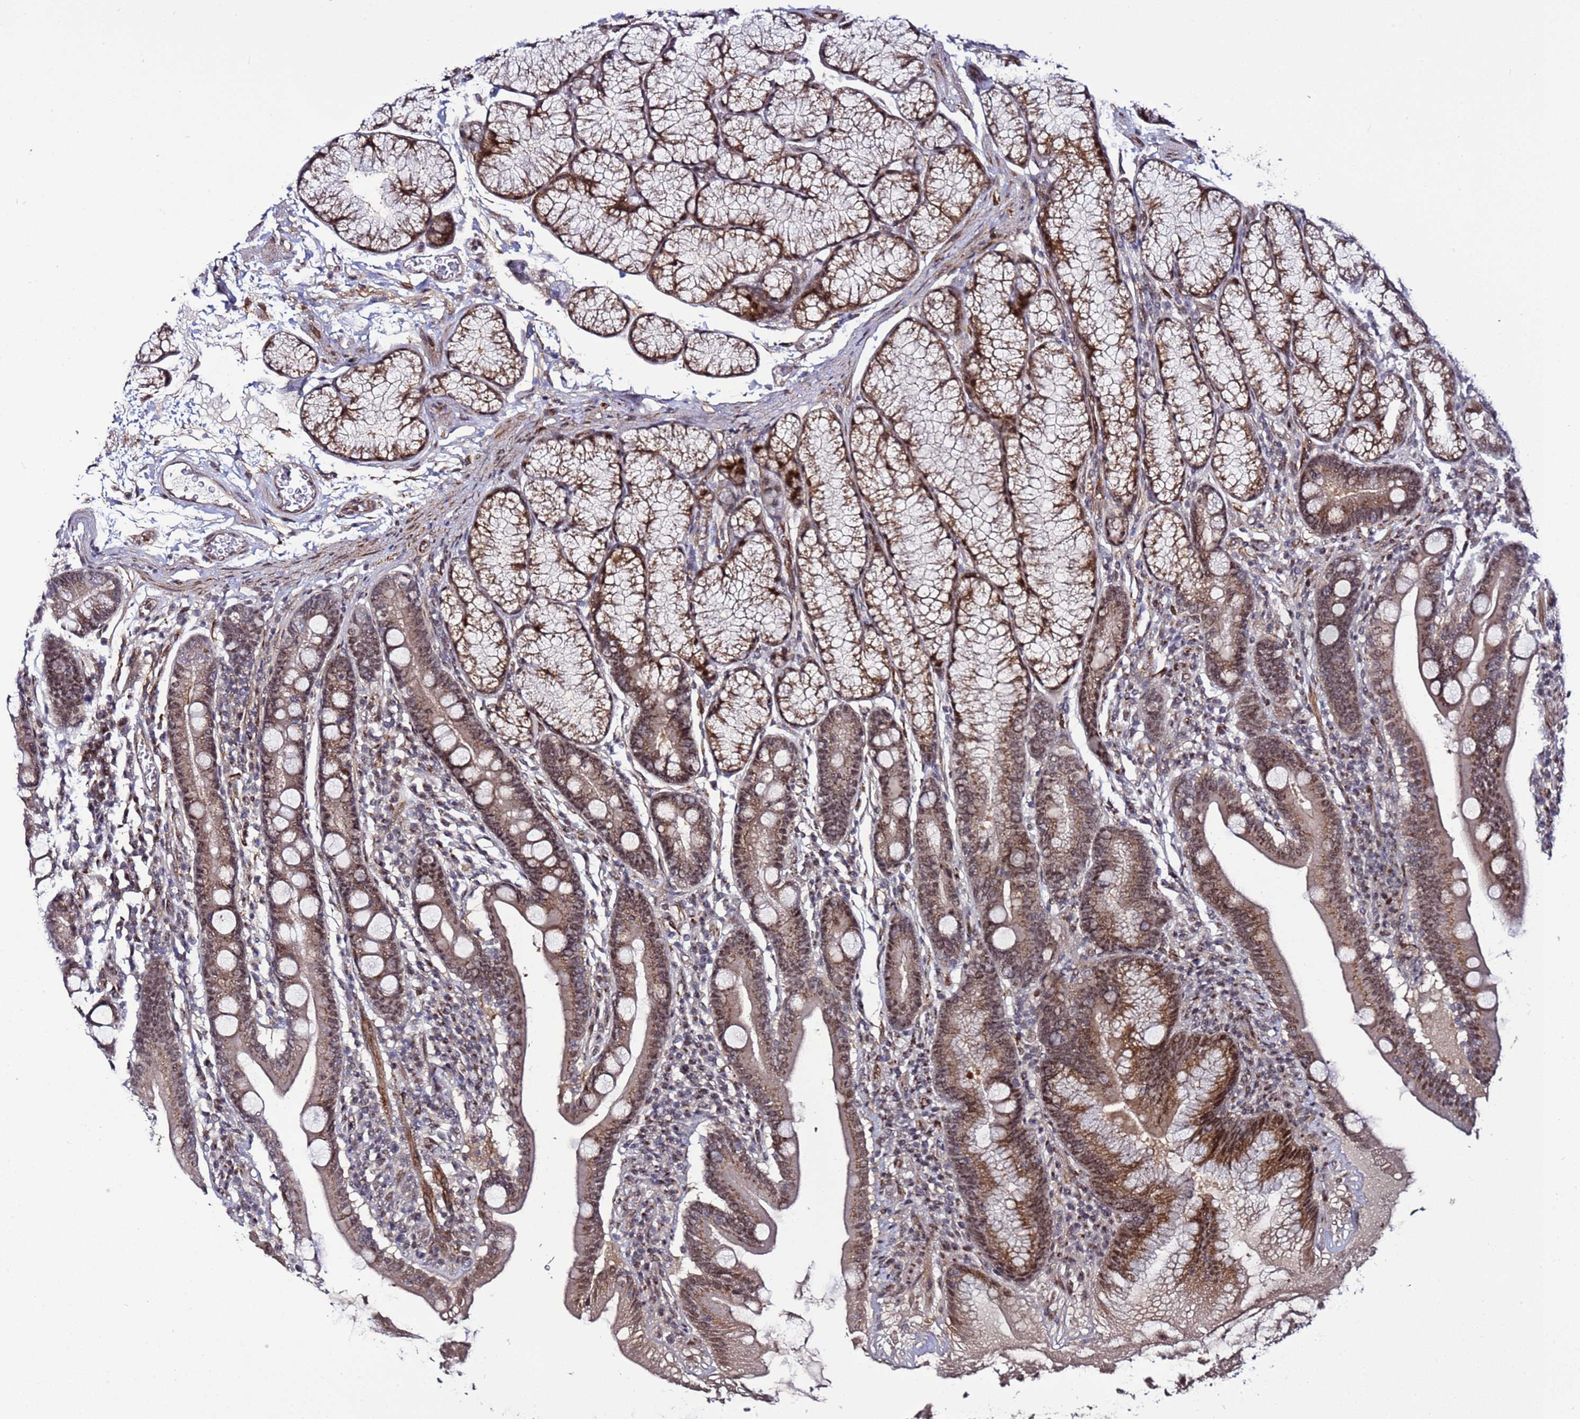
{"staining": {"intensity": "moderate", "quantity": ">75%", "location": "cytoplasmic/membranous,nuclear"}, "tissue": "duodenum", "cell_type": "Glandular cells", "image_type": "normal", "snomed": [{"axis": "morphology", "description": "Normal tissue, NOS"}, {"axis": "topography", "description": "Duodenum"}], "caption": "A brown stain highlights moderate cytoplasmic/membranous,nuclear expression of a protein in glandular cells of unremarkable duodenum.", "gene": "POLR2D", "patient": {"sex": "male", "age": 35}}